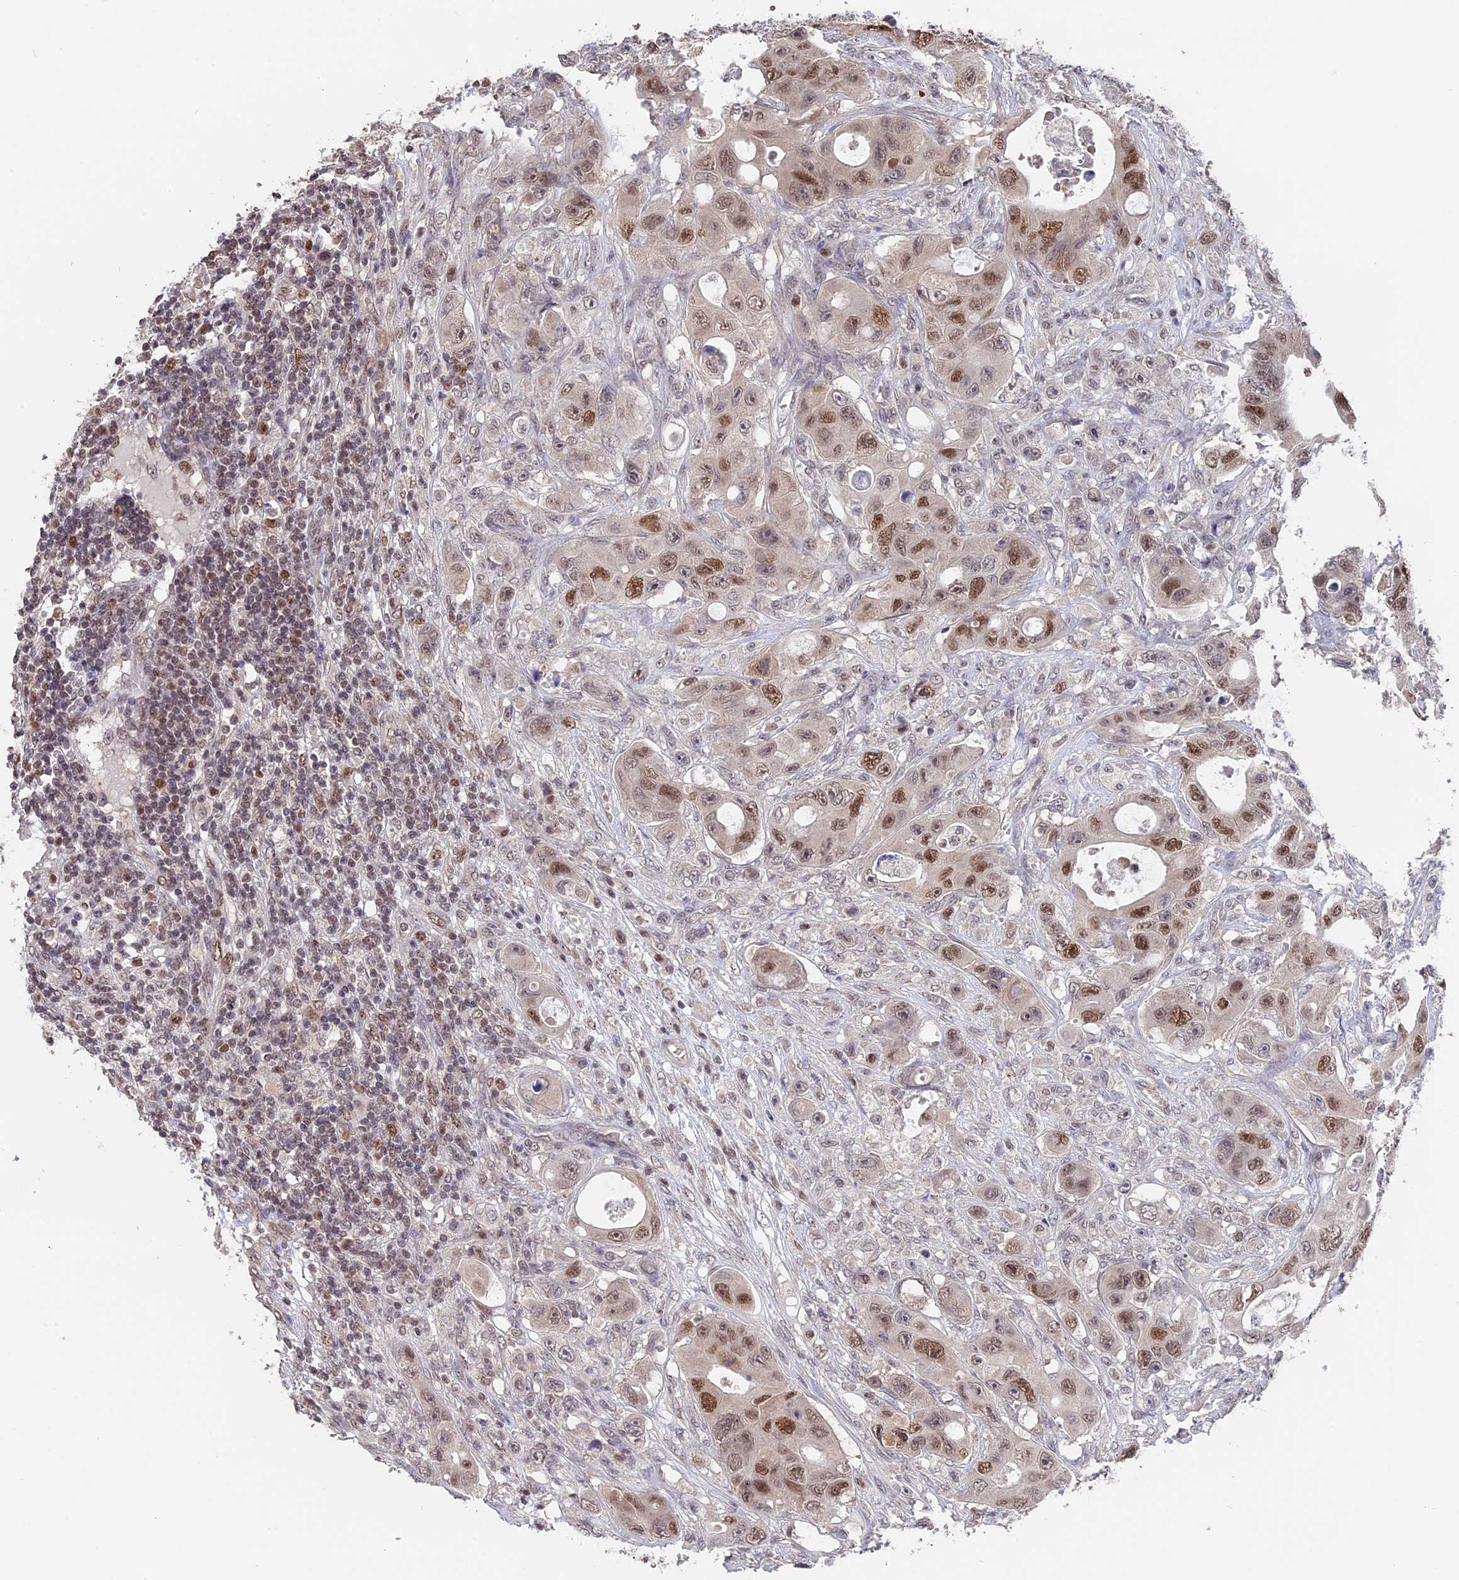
{"staining": {"intensity": "moderate", "quantity": "25%-75%", "location": "nuclear"}, "tissue": "colorectal cancer", "cell_type": "Tumor cells", "image_type": "cancer", "snomed": [{"axis": "morphology", "description": "Adenocarcinoma, NOS"}, {"axis": "topography", "description": "Colon"}], "caption": "High-power microscopy captured an immunohistochemistry histopathology image of colorectal adenocarcinoma, revealing moderate nuclear positivity in about 25%-75% of tumor cells. The staining was performed using DAB (3,3'-diaminobenzidine), with brown indicating positive protein expression. Nuclei are stained blue with hematoxylin.", "gene": "RFC5", "patient": {"sex": "female", "age": 46}}